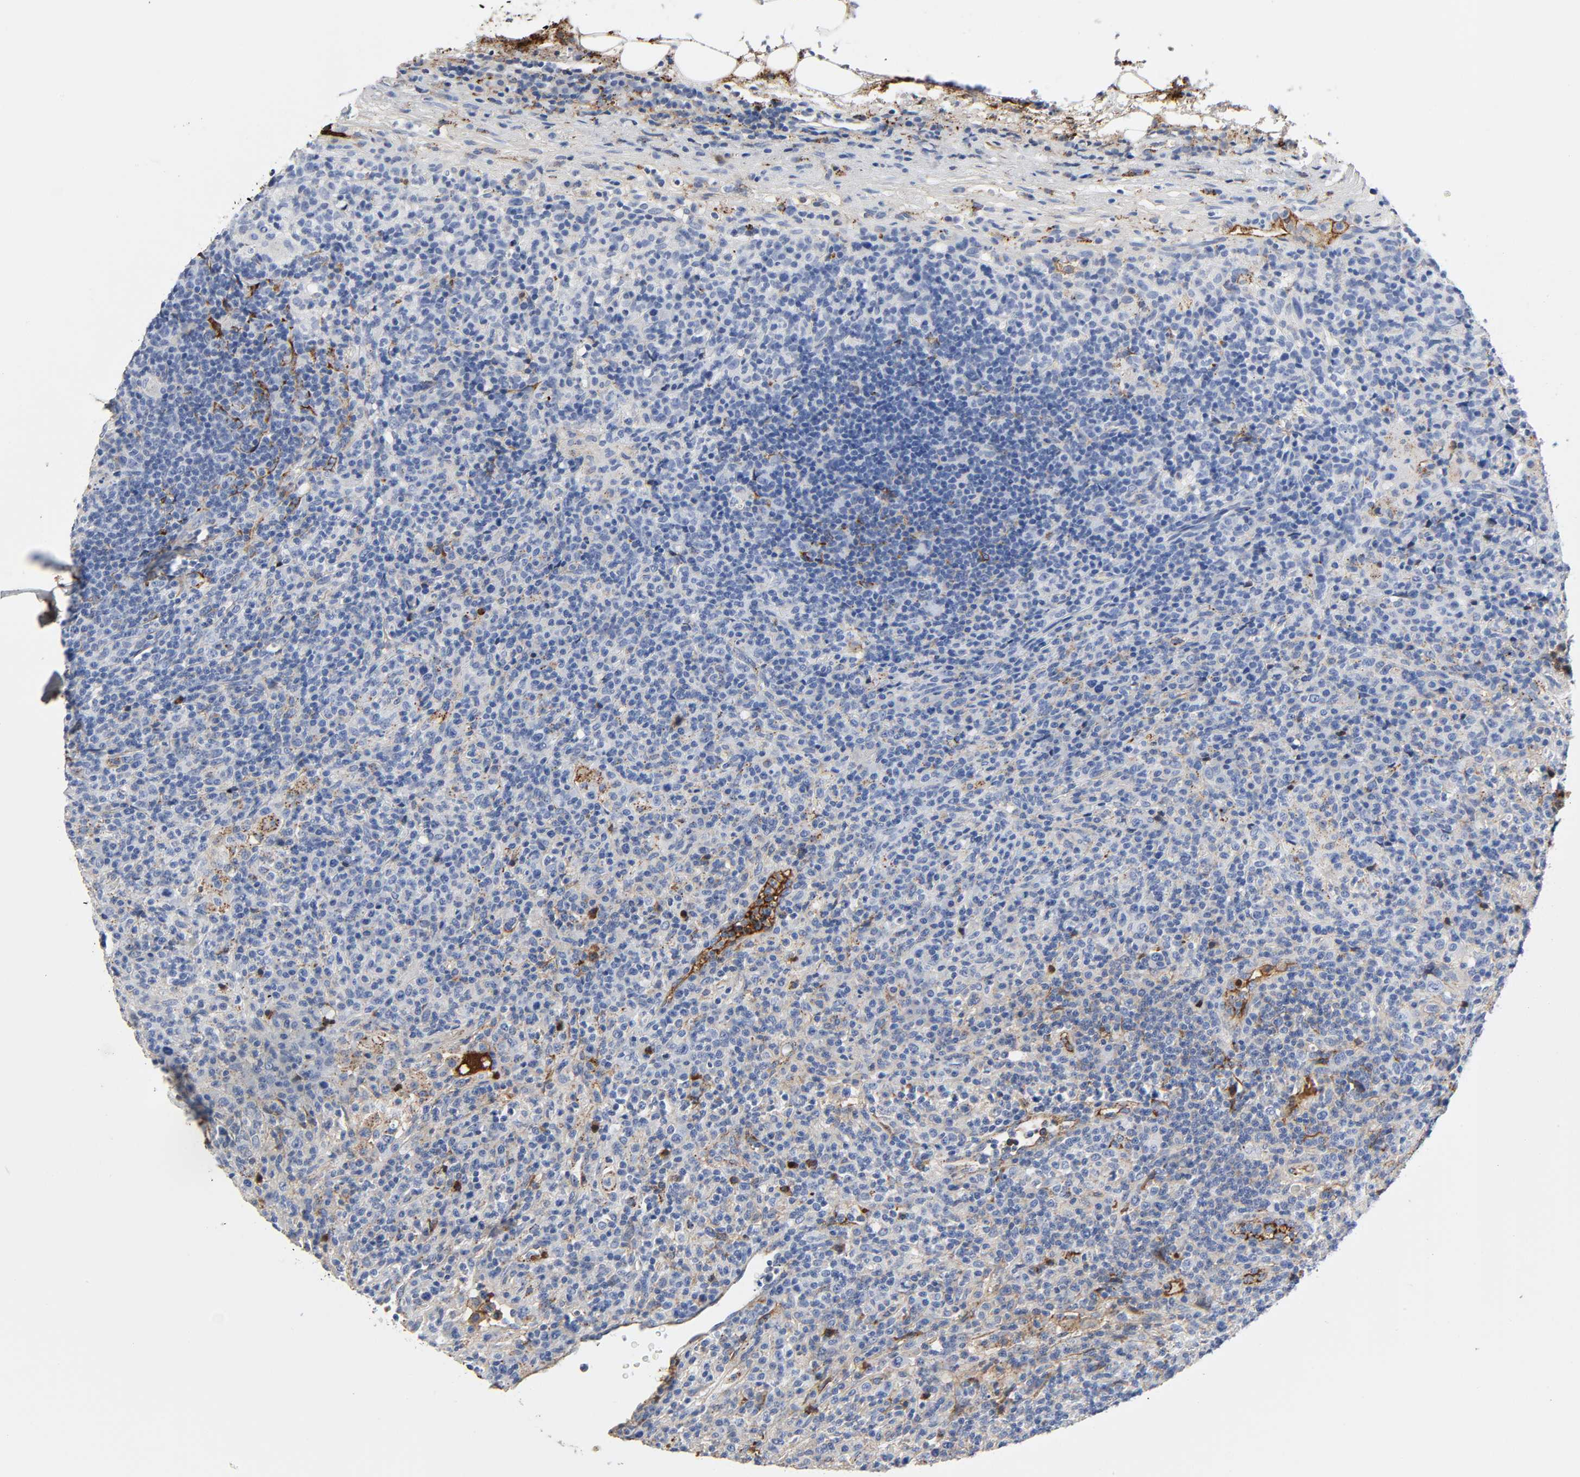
{"staining": {"intensity": "weak", "quantity": "25%-75%", "location": "cytoplasmic/membranous"}, "tissue": "lymphoma", "cell_type": "Tumor cells", "image_type": "cancer", "snomed": [{"axis": "morphology", "description": "Hodgkin's disease, NOS"}, {"axis": "topography", "description": "Lymph node"}], "caption": "Human lymphoma stained with a protein marker reveals weak staining in tumor cells.", "gene": "C3", "patient": {"sex": "male", "age": 65}}